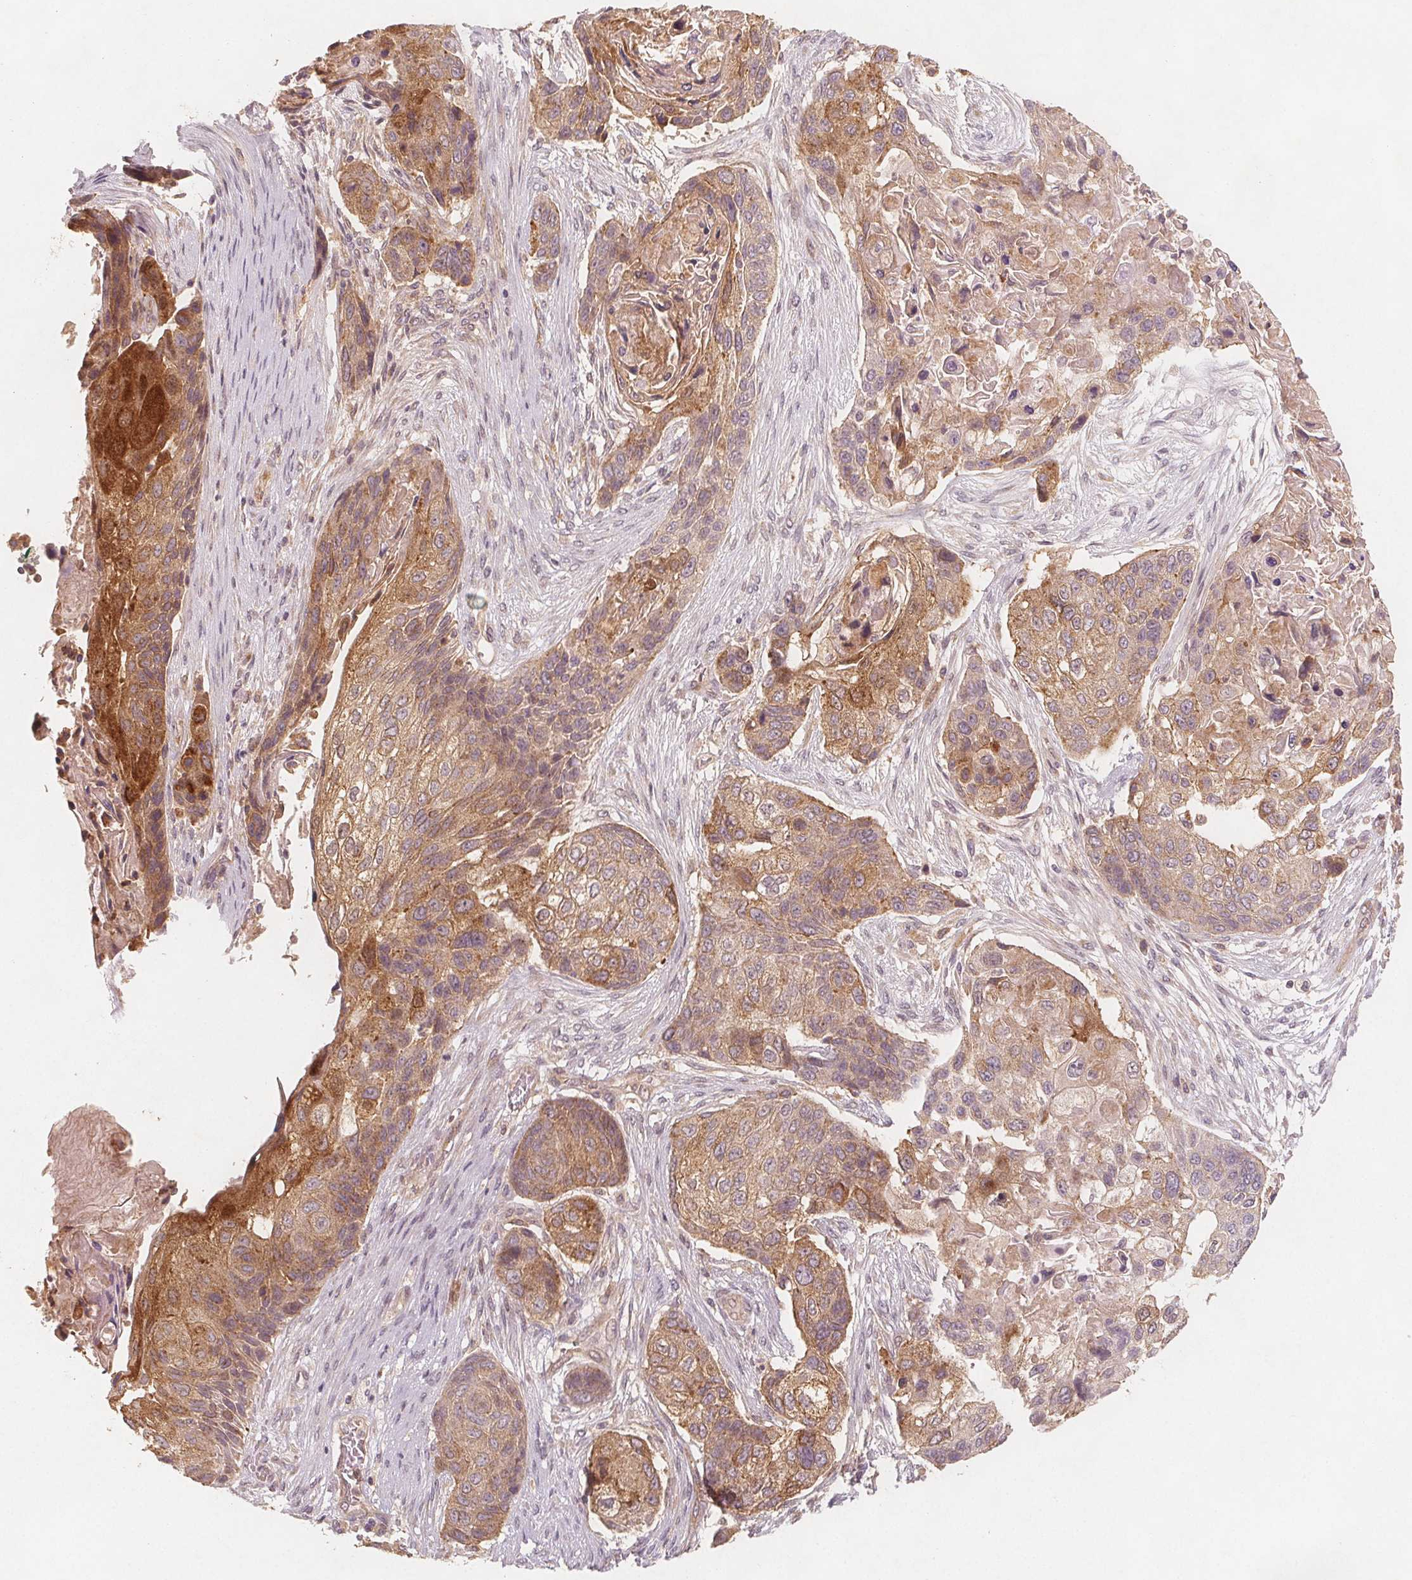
{"staining": {"intensity": "moderate", "quantity": ">75%", "location": "cytoplasmic/membranous"}, "tissue": "lung cancer", "cell_type": "Tumor cells", "image_type": "cancer", "snomed": [{"axis": "morphology", "description": "Squamous cell carcinoma, NOS"}, {"axis": "topography", "description": "Lung"}], "caption": "DAB (3,3'-diaminobenzidine) immunohistochemical staining of squamous cell carcinoma (lung) demonstrates moderate cytoplasmic/membranous protein staining in approximately >75% of tumor cells.", "gene": "NCSTN", "patient": {"sex": "male", "age": 69}}